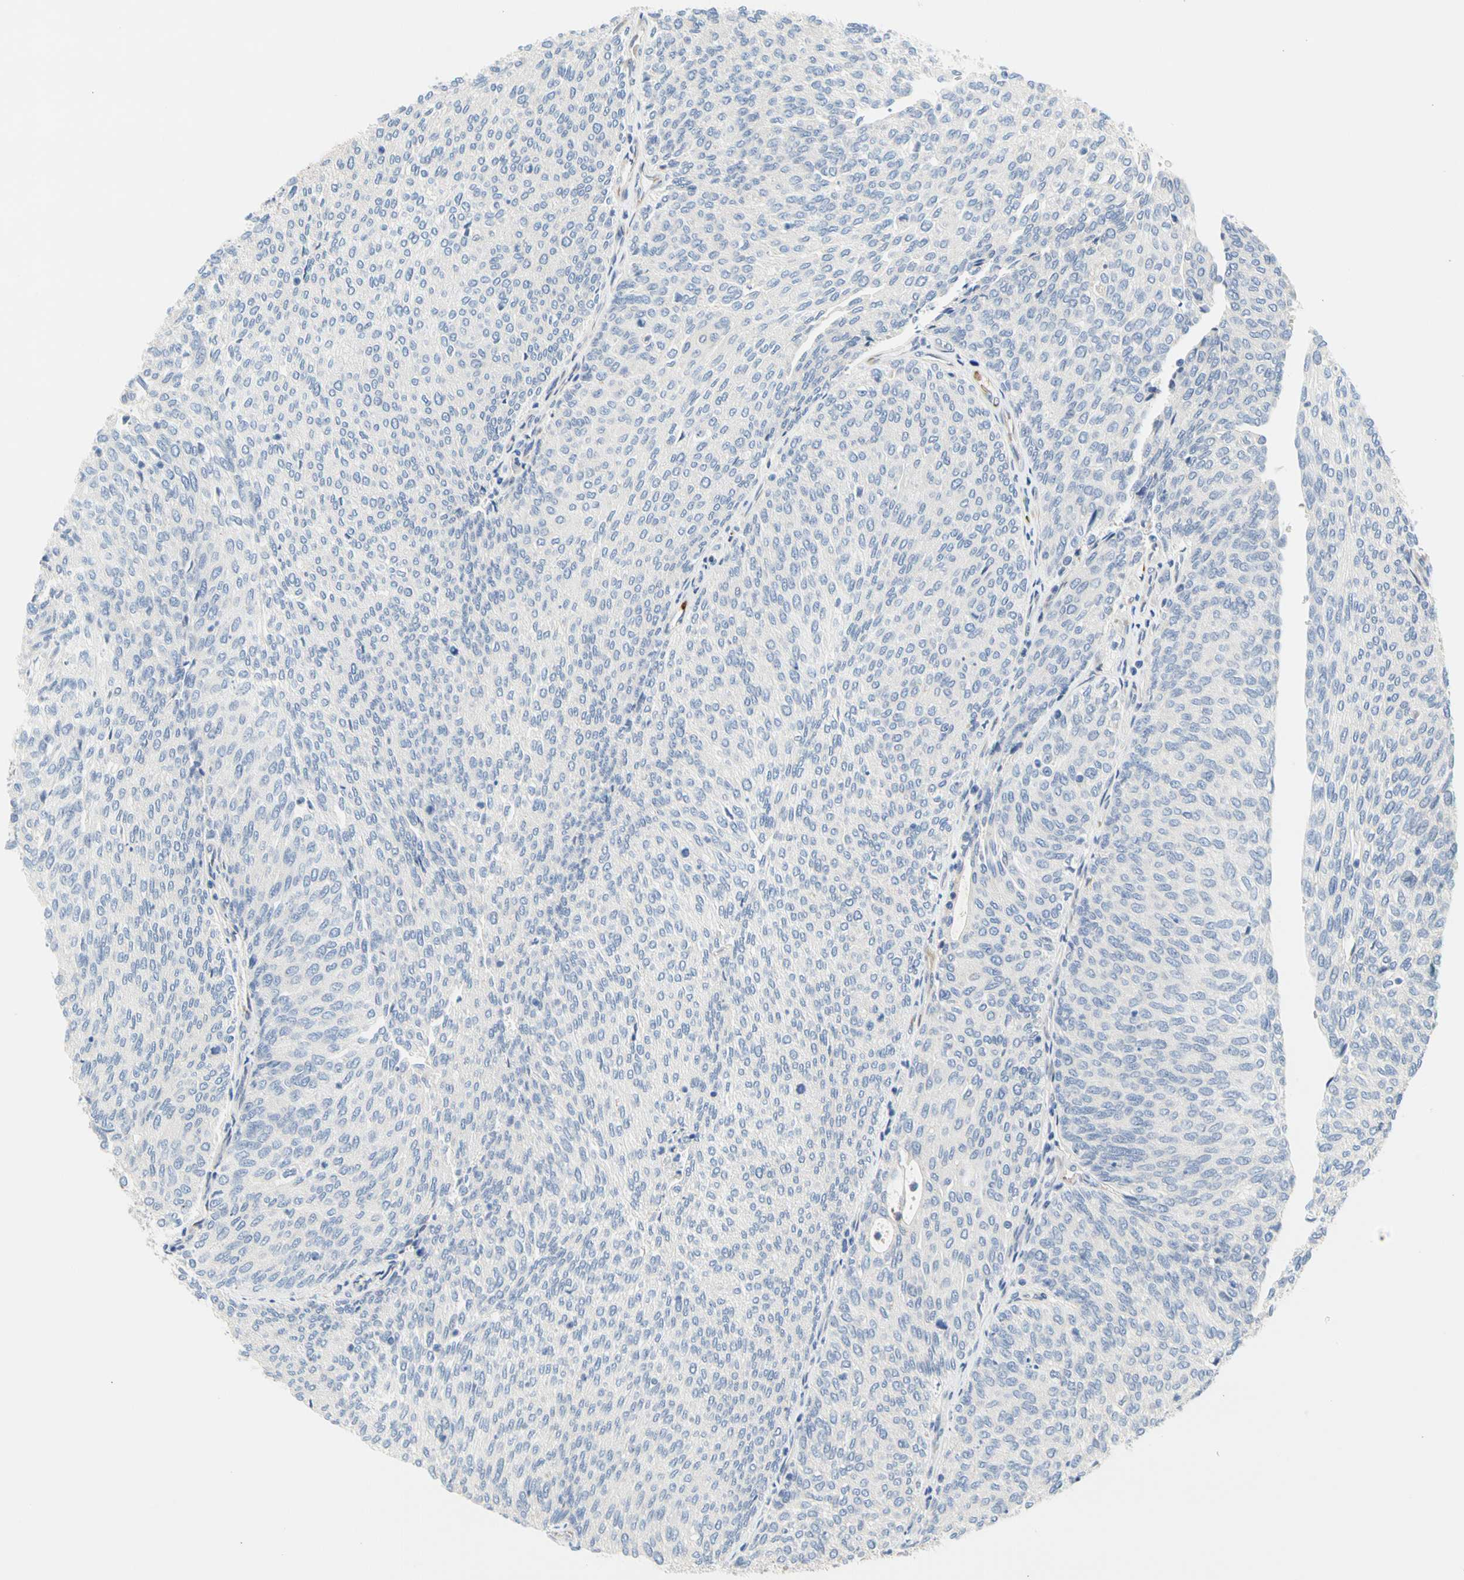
{"staining": {"intensity": "negative", "quantity": "none", "location": "none"}, "tissue": "urothelial cancer", "cell_type": "Tumor cells", "image_type": "cancer", "snomed": [{"axis": "morphology", "description": "Urothelial carcinoma, Low grade"}, {"axis": "topography", "description": "Urinary bladder"}], "caption": "Human urothelial cancer stained for a protein using immunohistochemistry reveals no staining in tumor cells.", "gene": "ZNF236", "patient": {"sex": "female", "age": 79}}